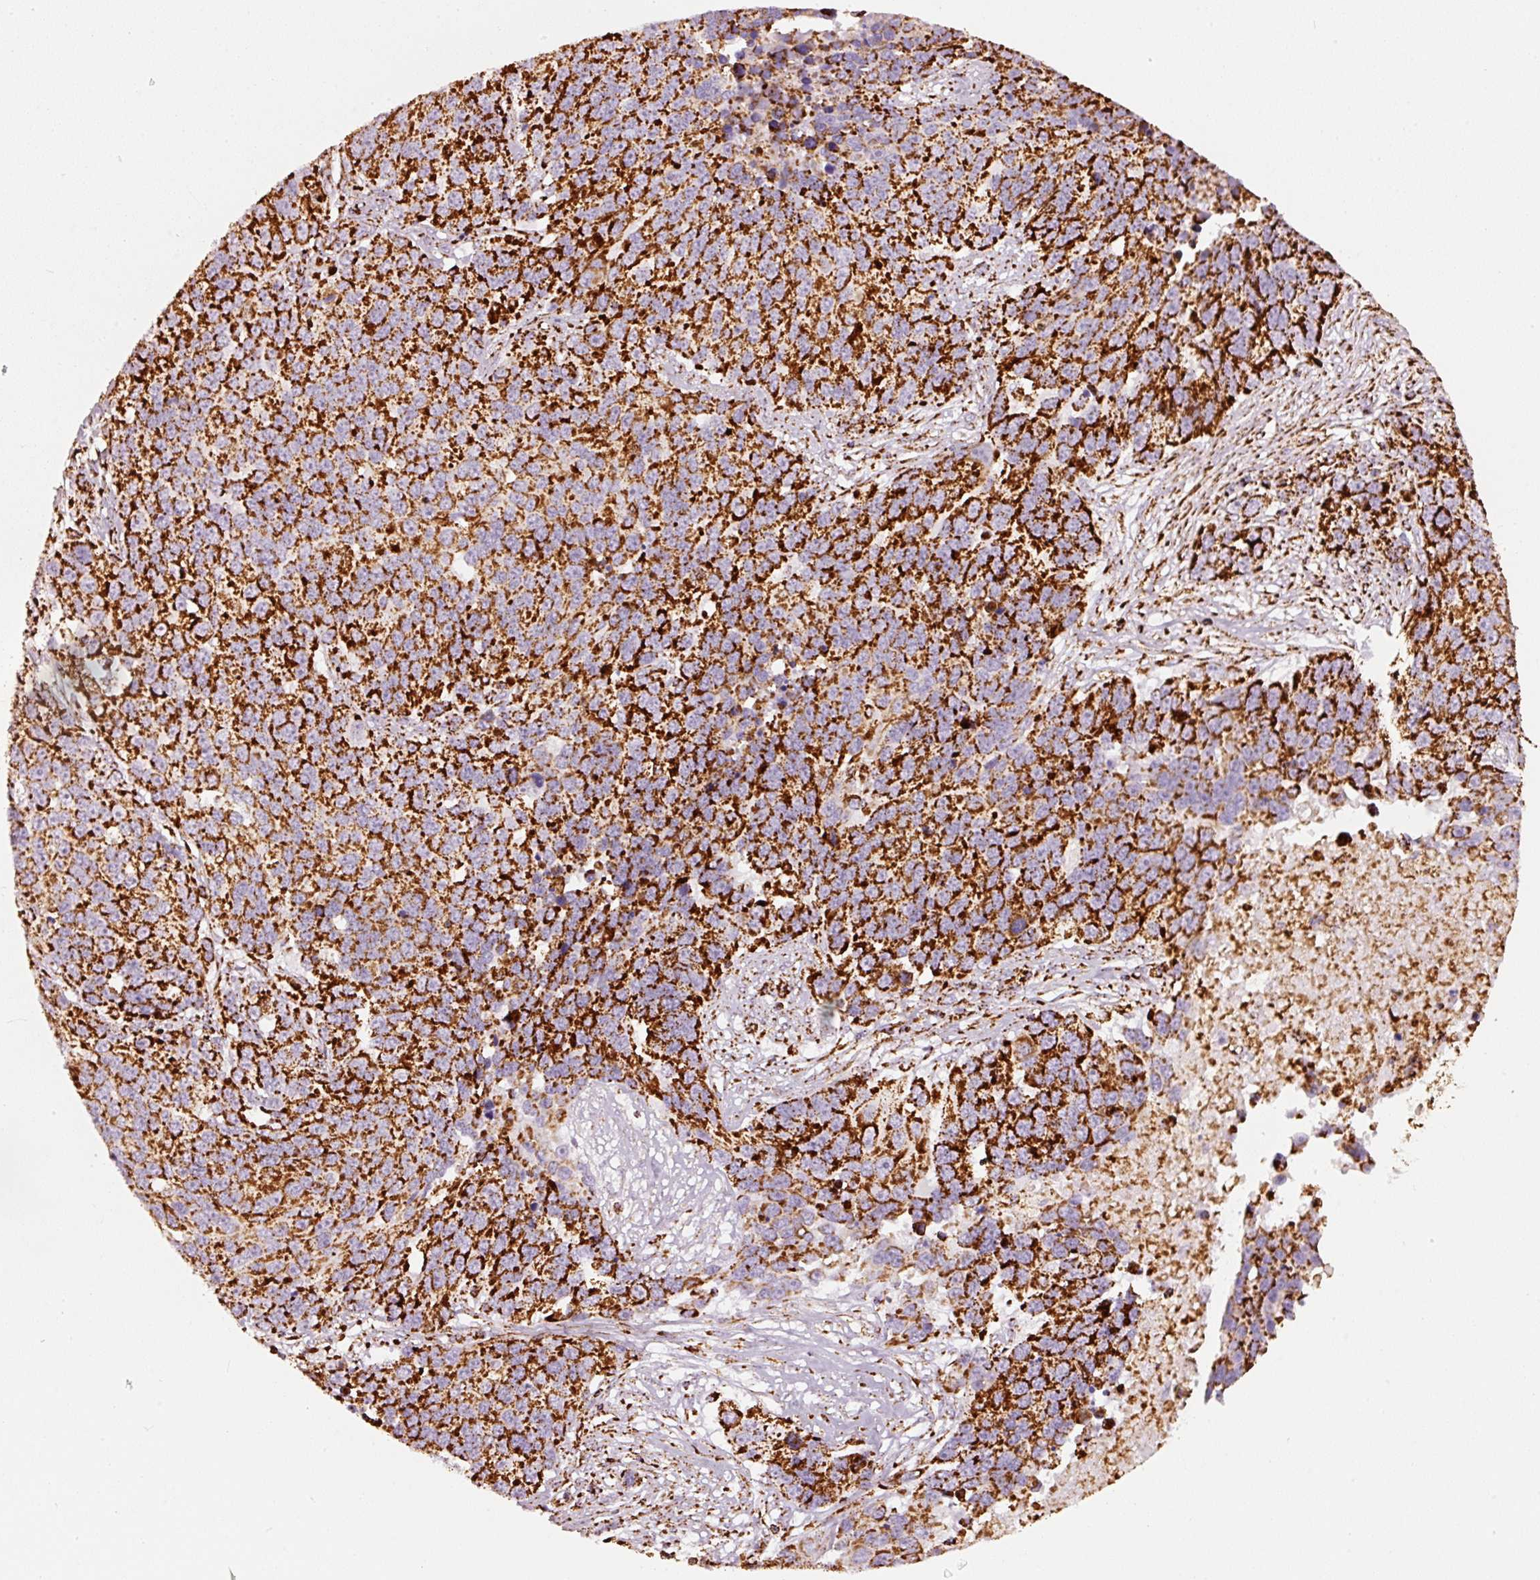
{"staining": {"intensity": "strong", "quantity": ">75%", "location": "cytoplasmic/membranous"}, "tissue": "ovarian cancer", "cell_type": "Tumor cells", "image_type": "cancer", "snomed": [{"axis": "morphology", "description": "Cystadenocarcinoma, serous, NOS"}, {"axis": "topography", "description": "Ovary"}], "caption": "Immunohistochemistry (IHC) histopathology image of neoplastic tissue: human serous cystadenocarcinoma (ovarian) stained using IHC reveals high levels of strong protein expression localized specifically in the cytoplasmic/membranous of tumor cells, appearing as a cytoplasmic/membranous brown color.", "gene": "MT-CO2", "patient": {"sex": "female", "age": 76}}